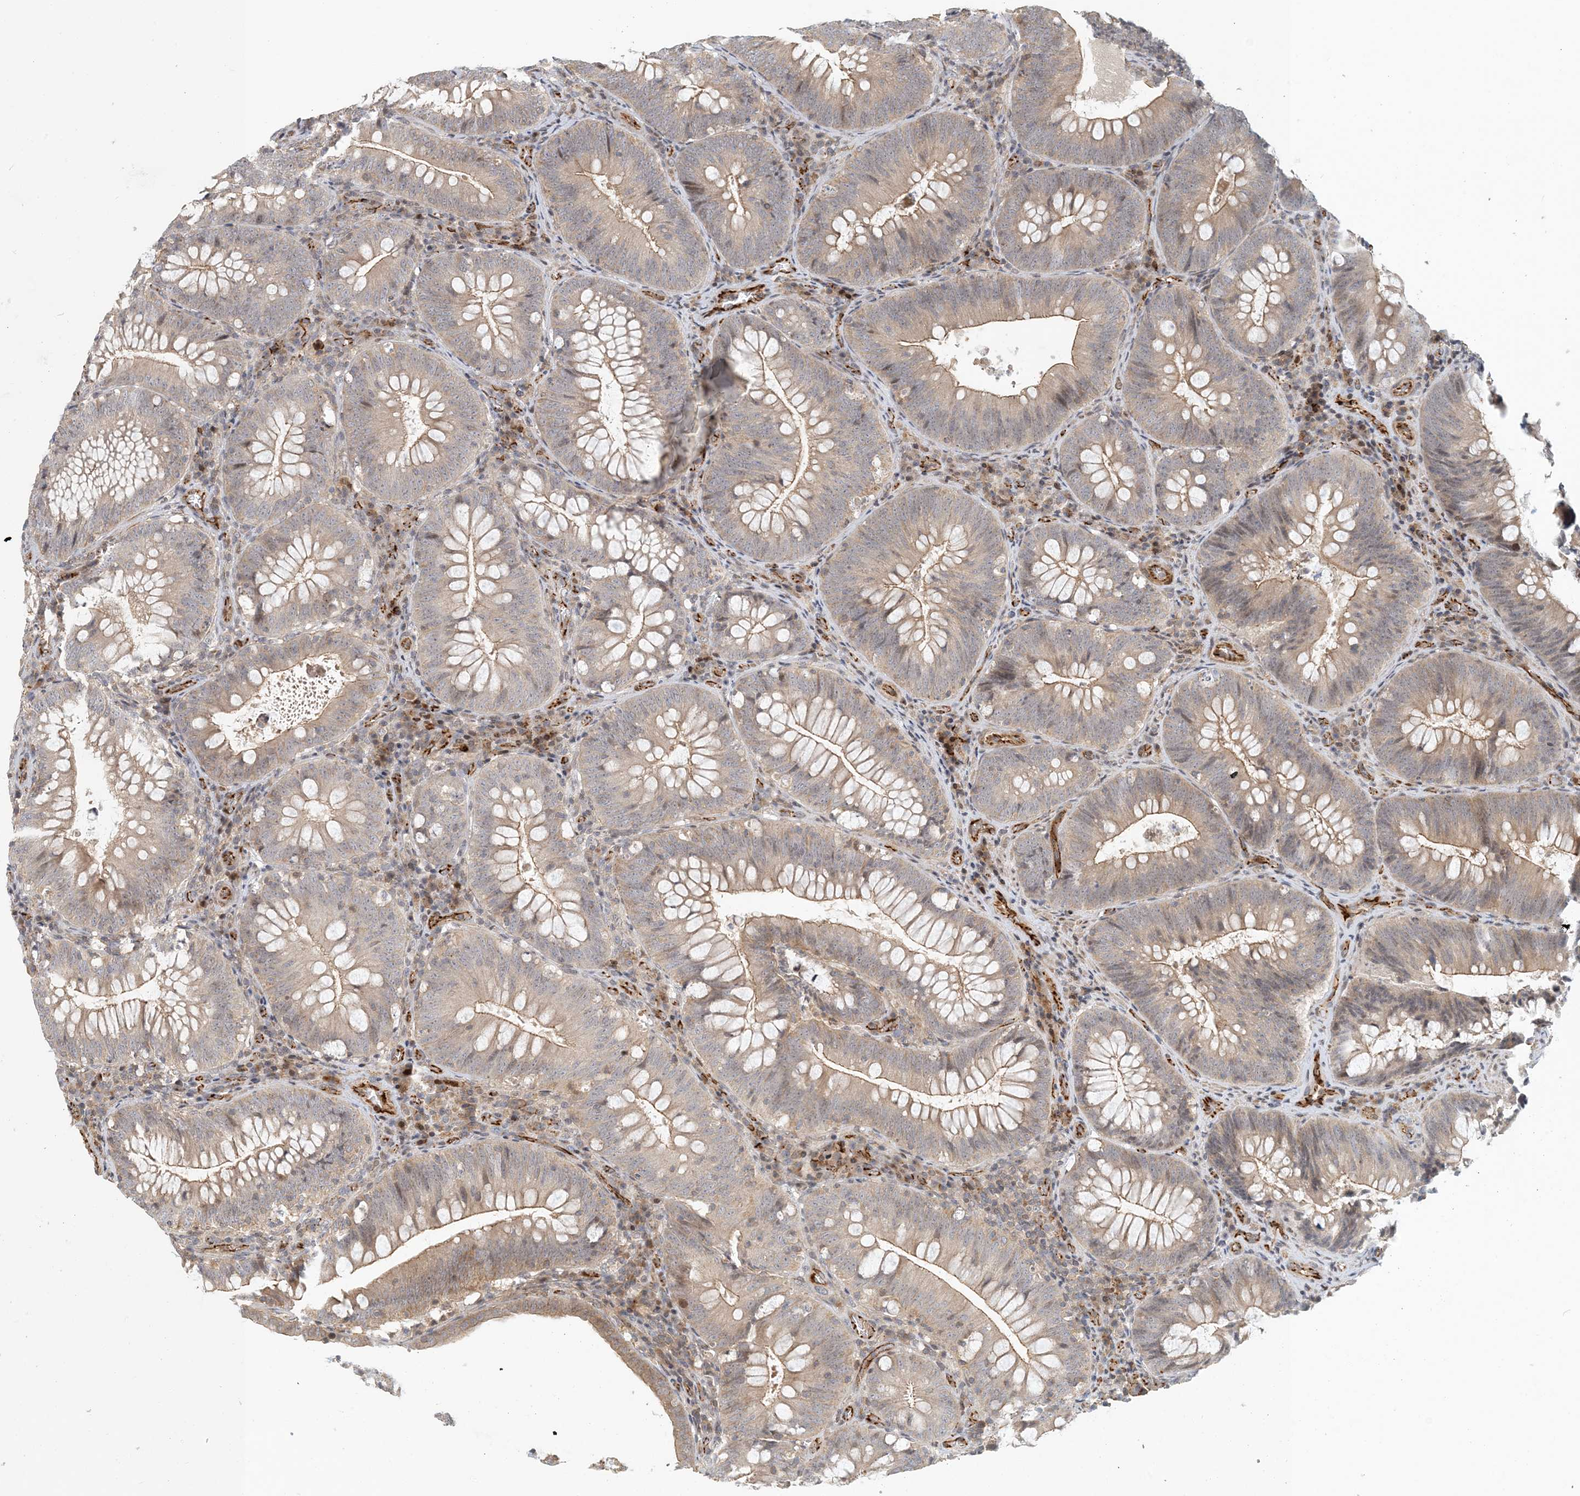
{"staining": {"intensity": "weak", "quantity": "<25%", "location": "cytoplasmic/membranous"}, "tissue": "colorectal cancer", "cell_type": "Tumor cells", "image_type": "cancer", "snomed": [{"axis": "morphology", "description": "Normal tissue, NOS"}, {"axis": "topography", "description": "Colon"}], "caption": "There is no significant expression in tumor cells of colorectal cancer. (Immunohistochemistry (ihc), brightfield microscopy, high magnification).", "gene": "MAPKBP1", "patient": {"sex": "female", "age": 82}}